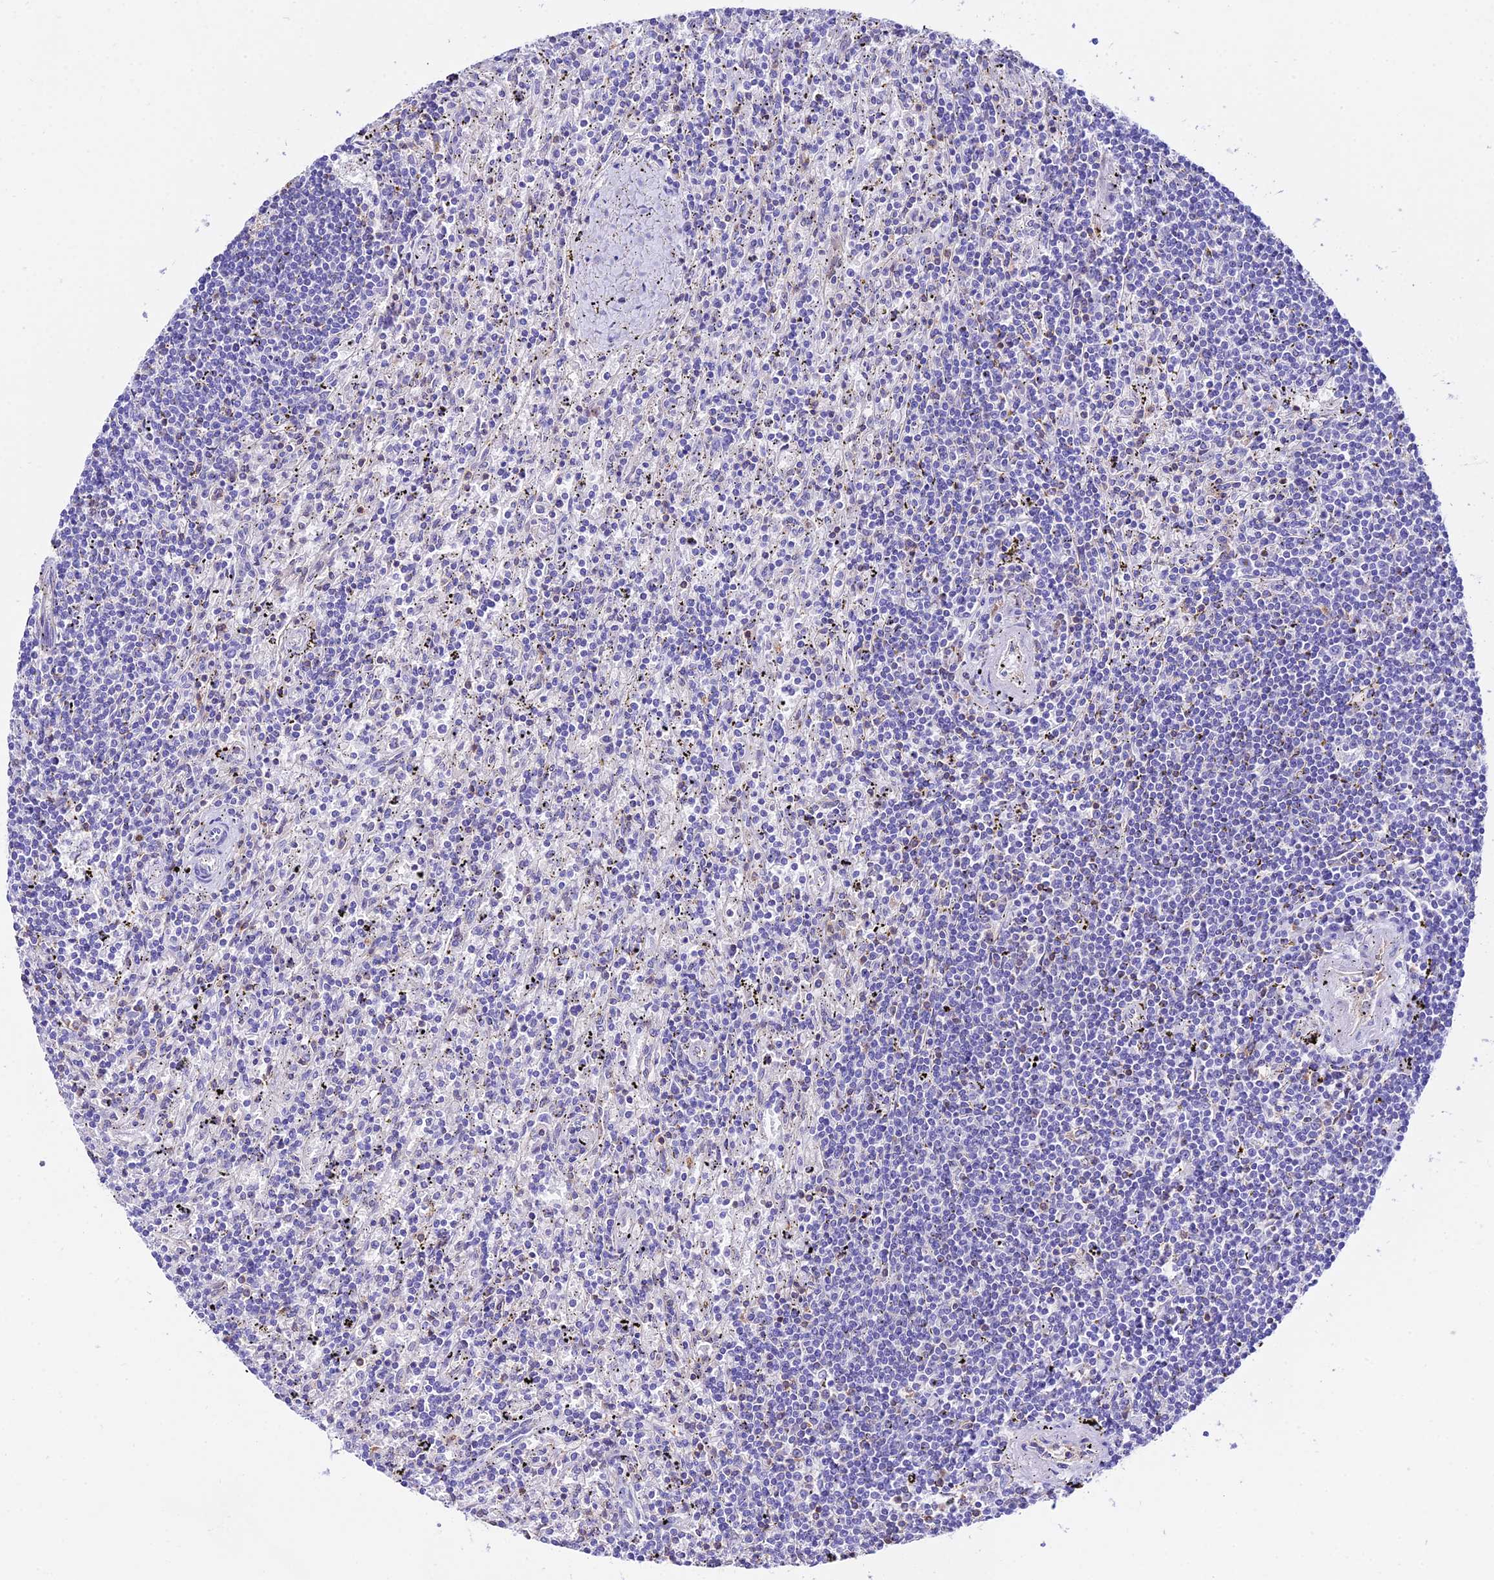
{"staining": {"intensity": "negative", "quantity": "none", "location": "none"}, "tissue": "lymphoma", "cell_type": "Tumor cells", "image_type": "cancer", "snomed": [{"axis": "morphology", "description": "Malignant lymphoma, non-Hodgkin's type, Low grade"}, {"axis": "topography", "description": "Spleen"}], "caption": "Tumor cells are negative for protein expression in human lymphoma.", "gene": "S100A16", "patient": {"sex": "male", "age": 76}}